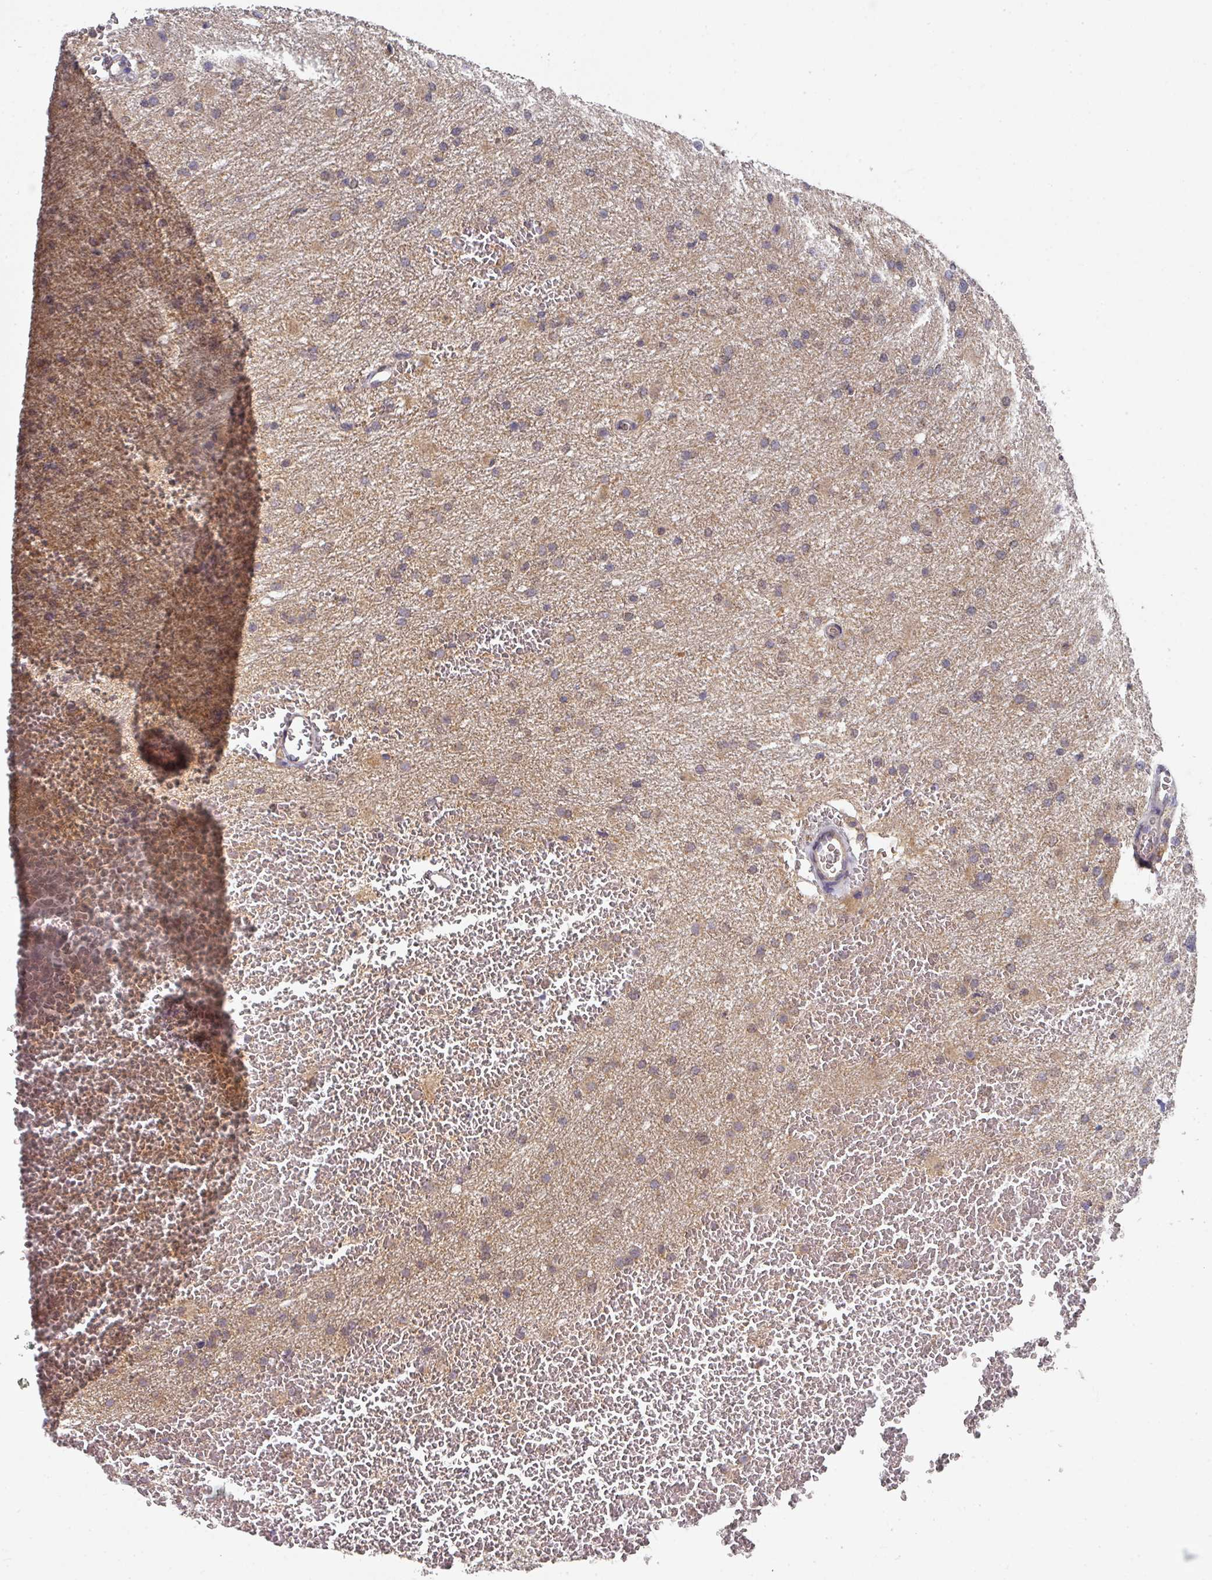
{"staining": {"intensity": "weak", "quantity": "25%-75%", "location": "cytoplasmic/membranous"}, "tissue": "glioma", "cell_type": "Tumor cells", "image_type": "cancer", "snomed": [{"axis": "morphology", "description": "Glioma, malignant, High grade"}, {"axis": "topography", "description": "Cerebral cortex"}], "caption": "This photomicrograph demonstrates immunohistochemistry (IHC) staining of human malignant glioma (high-grade), with low weak cytoplasmic/membranous positivity in approximately 25%-75% of tumor cells.", "gene": "EXTL3", "patient": {"sex": "female", "age": 36}}